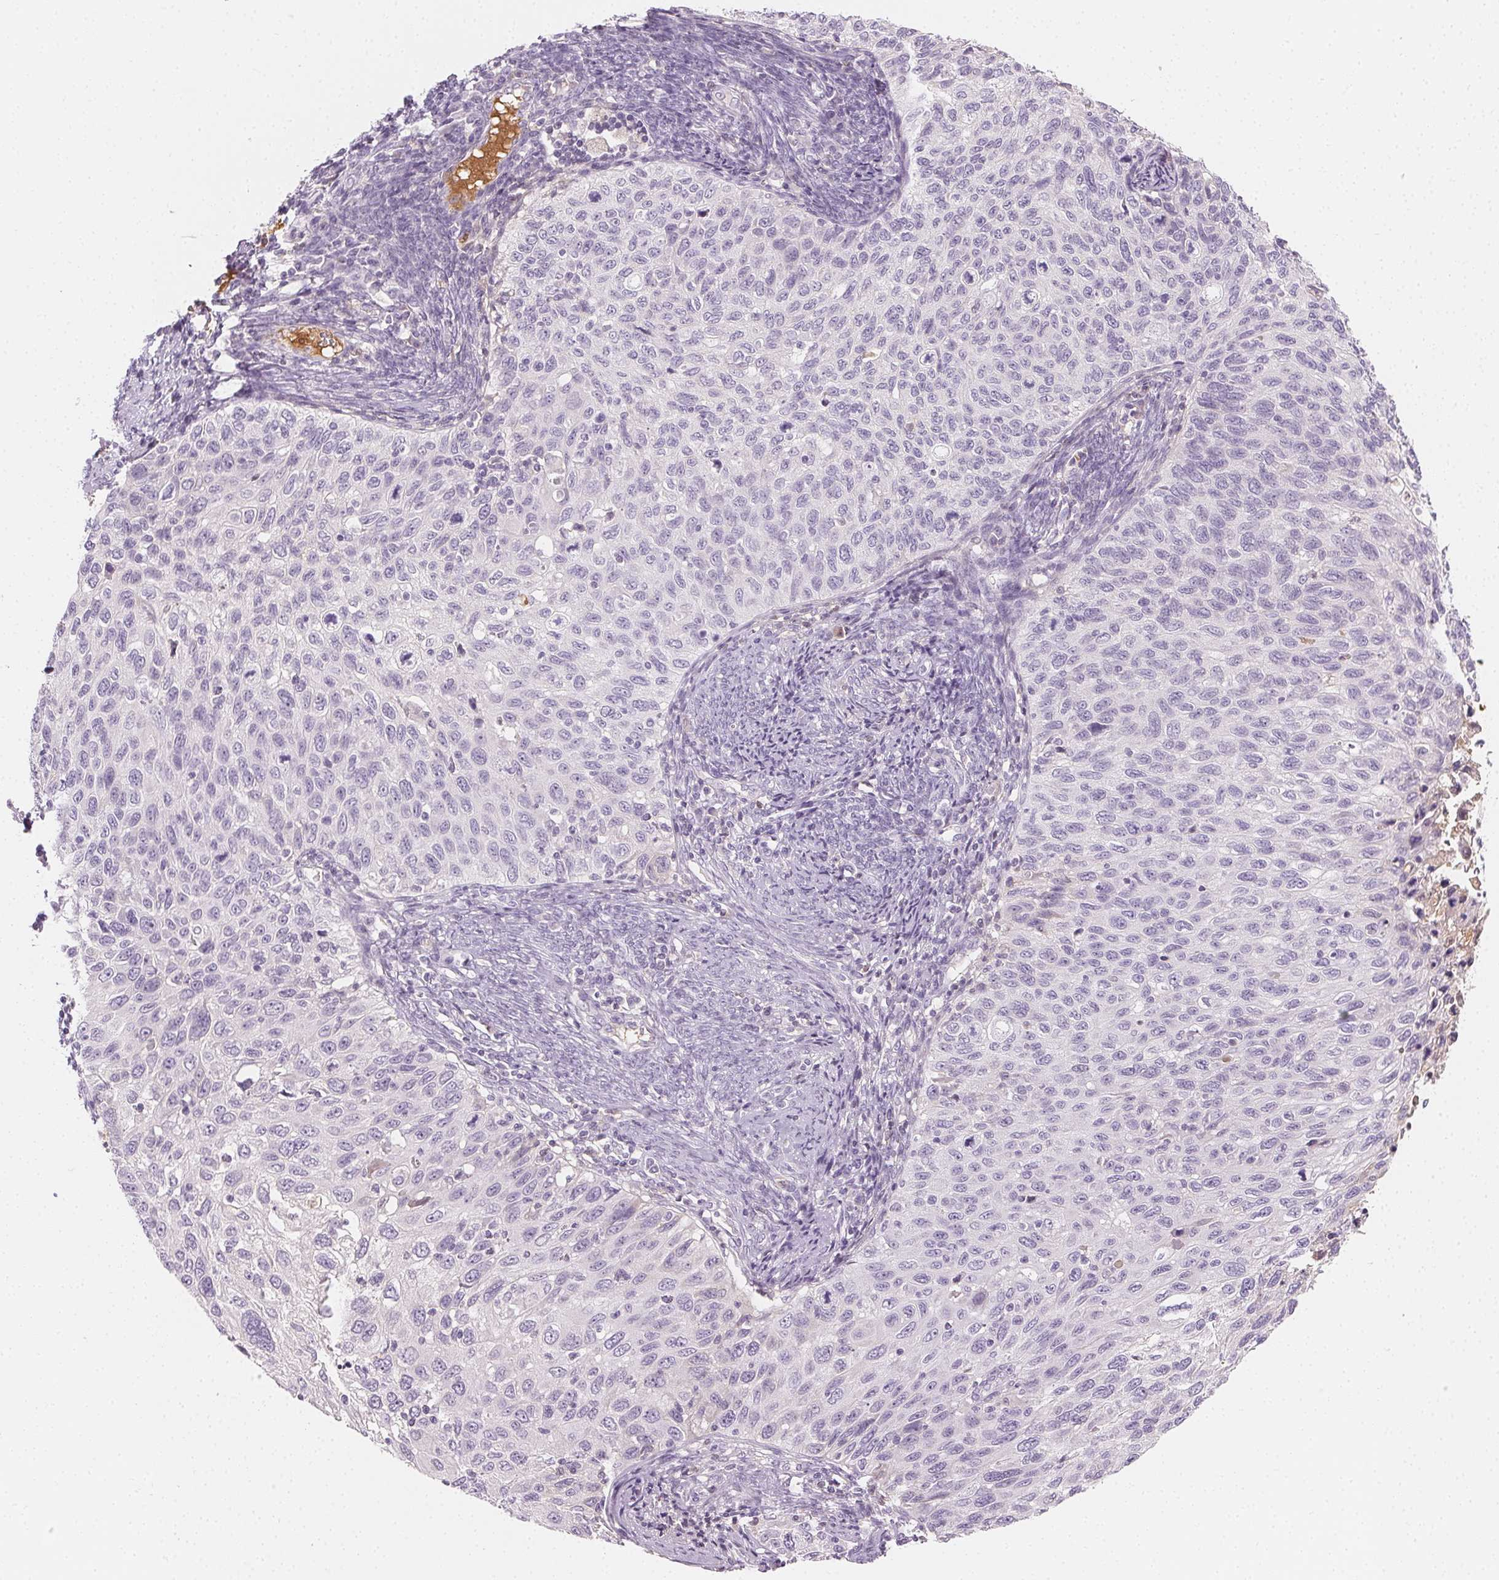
{"staining": {"intensity": "negative", "quantity": "none", "location": "none"}, "tissue": "cervical cancer", "cell_type": "Tumor cells", "image_type": "cancer", "snomed": [{"axis": "morphology", "description": "Squamous cell carcinoma, NOS"}, {"axis": "topography", "description": "Cervix"}], "caption": "This is an immunohistochemistry (IHC) histopathology image of human squamous cell carcinoma (cervical). There is no staining in tumor cells.", "gene": "AFM", "patient": {"sex": "female", "age": 70}}